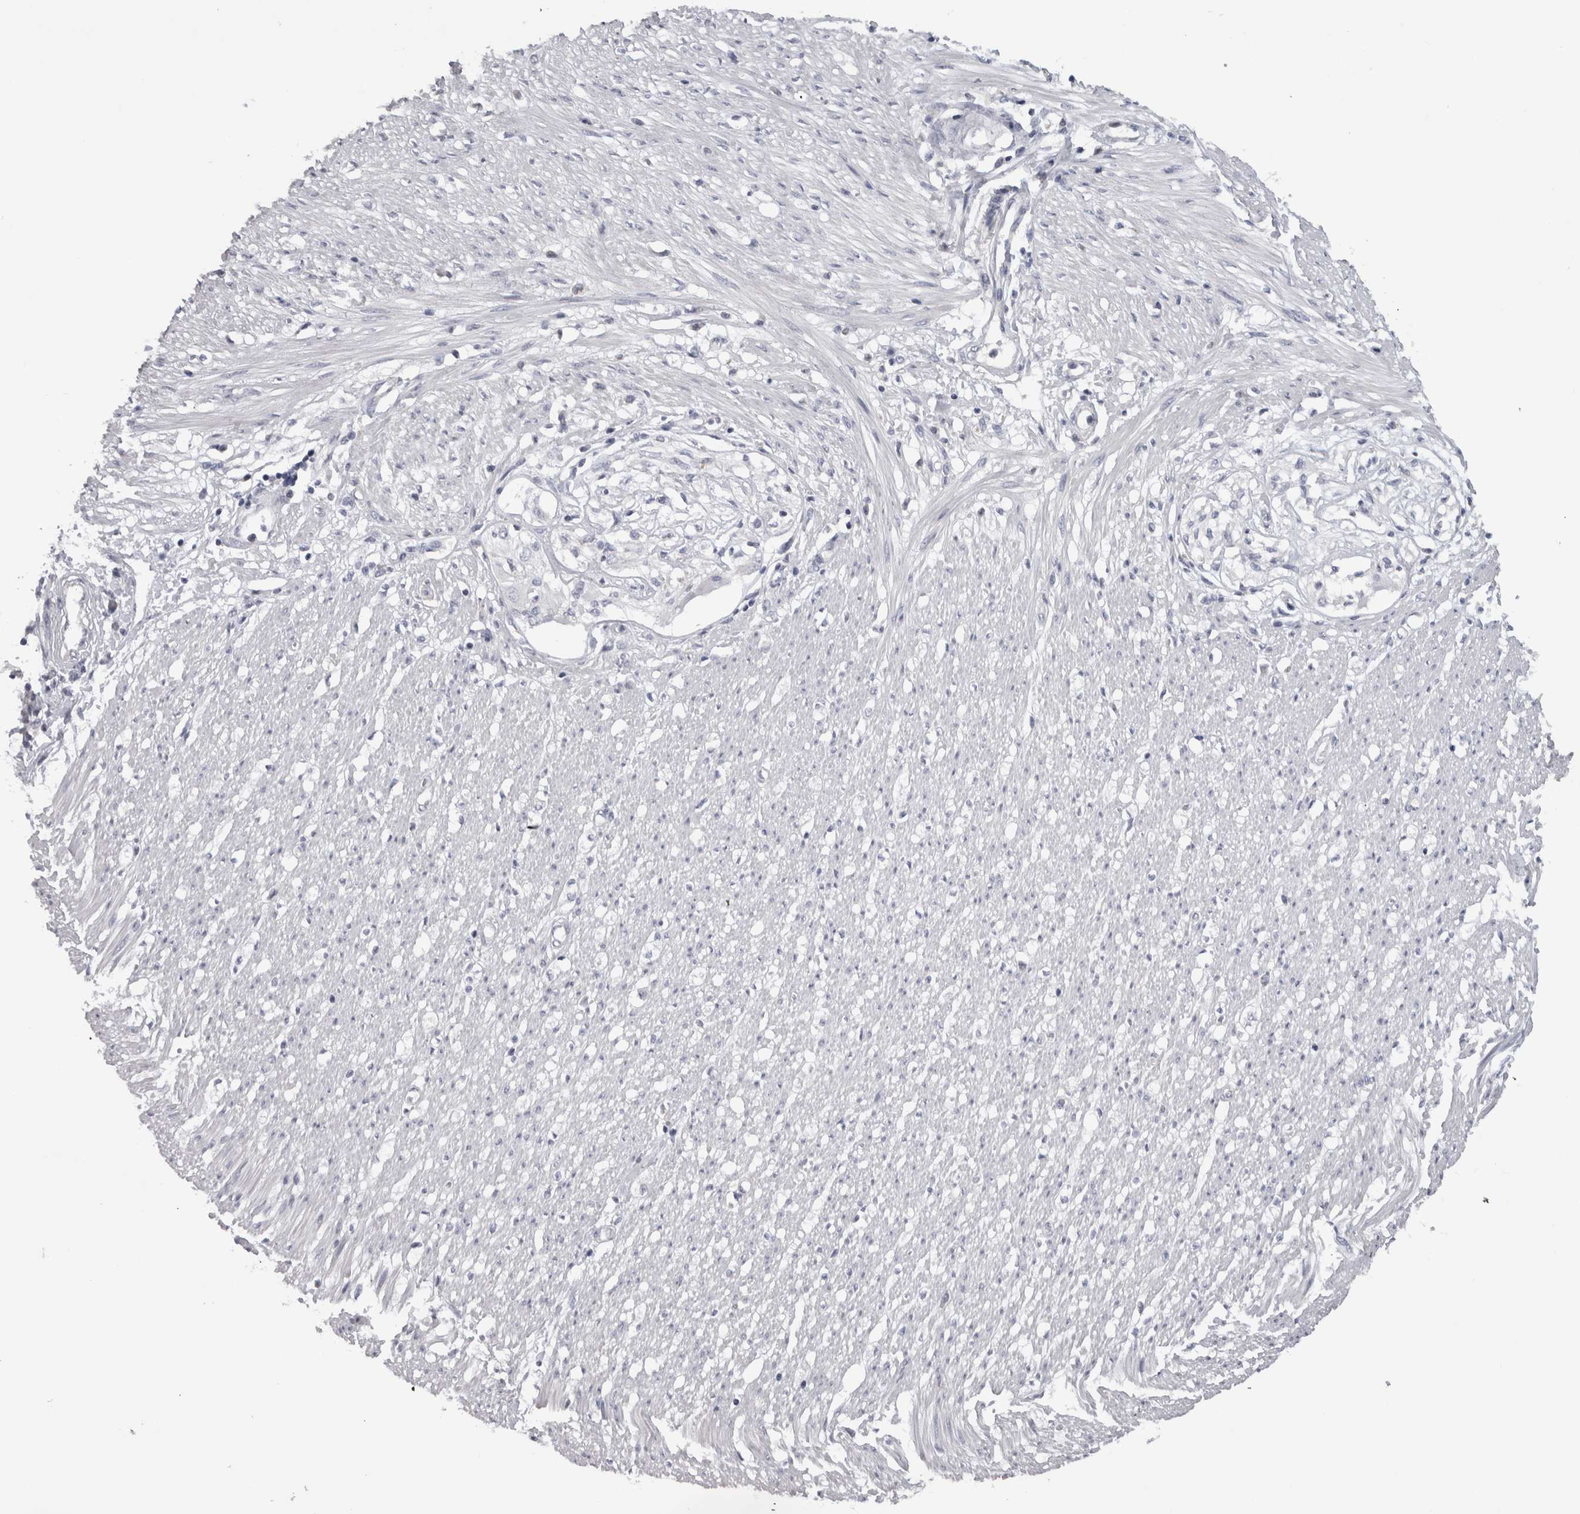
{"staining": {"intensity": "negative", "quantity": "none", "location": "none"}, "tissue": "adipose tissue", "cell_type": "Adipocytes", "image_type": "normal", "snomed": [{"axis": "morphology", "description": "Normal tissue, NOS"}, {"axis": "morphology", "description": "Adenocarcinoma, NOS"}, {"axis": "topography", "description": "Colon"}, {"axis": "topography", "description": "Peripheral nerve tissue"}], "caption": "DAB (3,3'-diaminobenzidine) immunohistochemical staining of benign human adipose tissue reveals no significant expression in adipocytes.", "gene": "DHRS4", "patient": {"sex": "male", "age": 14}}